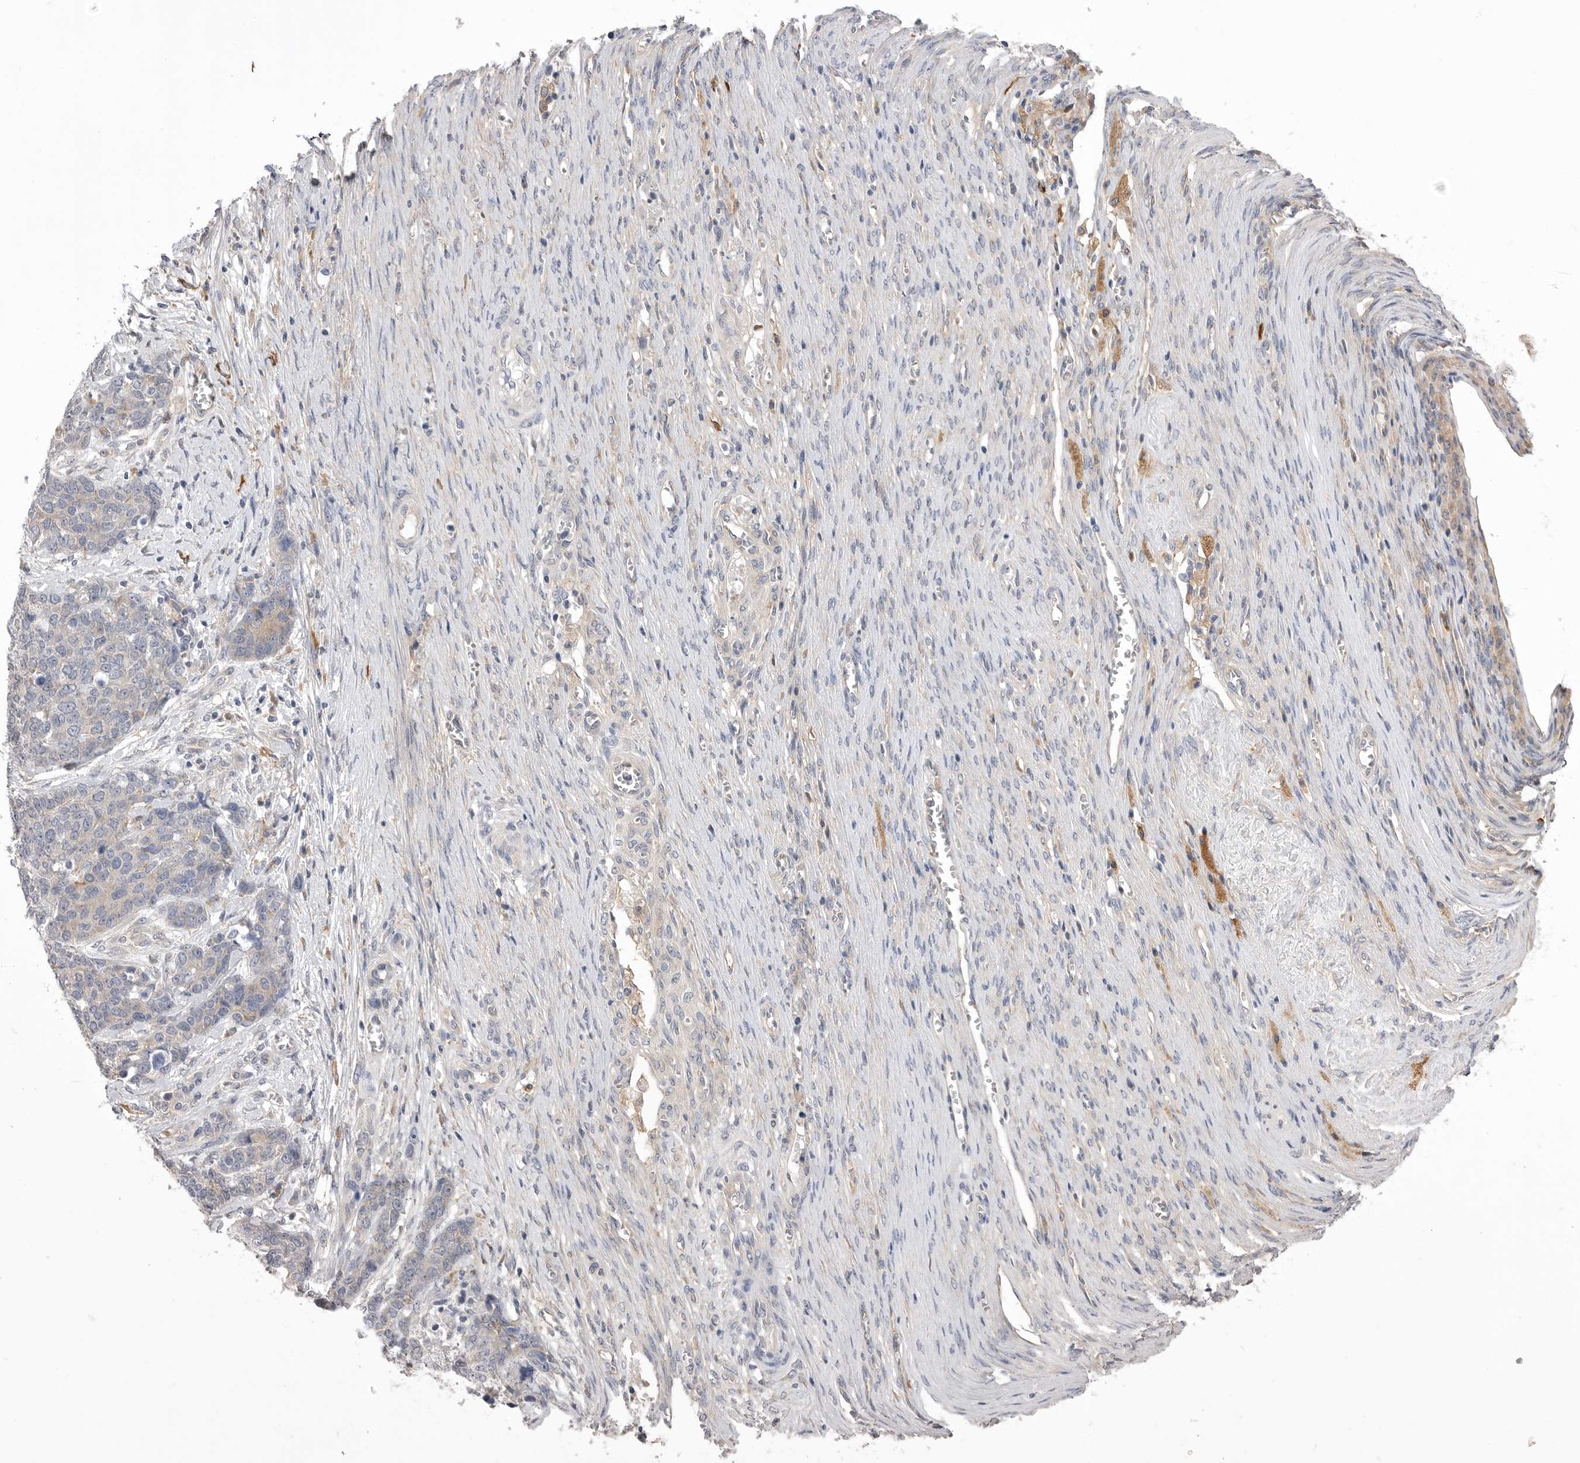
{"staining": {"intensity": "weak", "quantity": "<25%", "location": "cytoplasmic/membranous"}, "tissue": "ovarian cancer", "cell_type": "Tumor cells", "image_type": "cancer", "snomed": [{"axis": "morphology", "description": "Cystadenocarcinoma, serous, NOS"}, {"axis": "topography", "description": "Ovary"}], "caption": "High power microscopy micrograph of an IHC image of ovarian cancer, revealing no significant positivity in tumor cells.", "gene": "VAC14", "patient": {"sex": "female", "age": 44}}